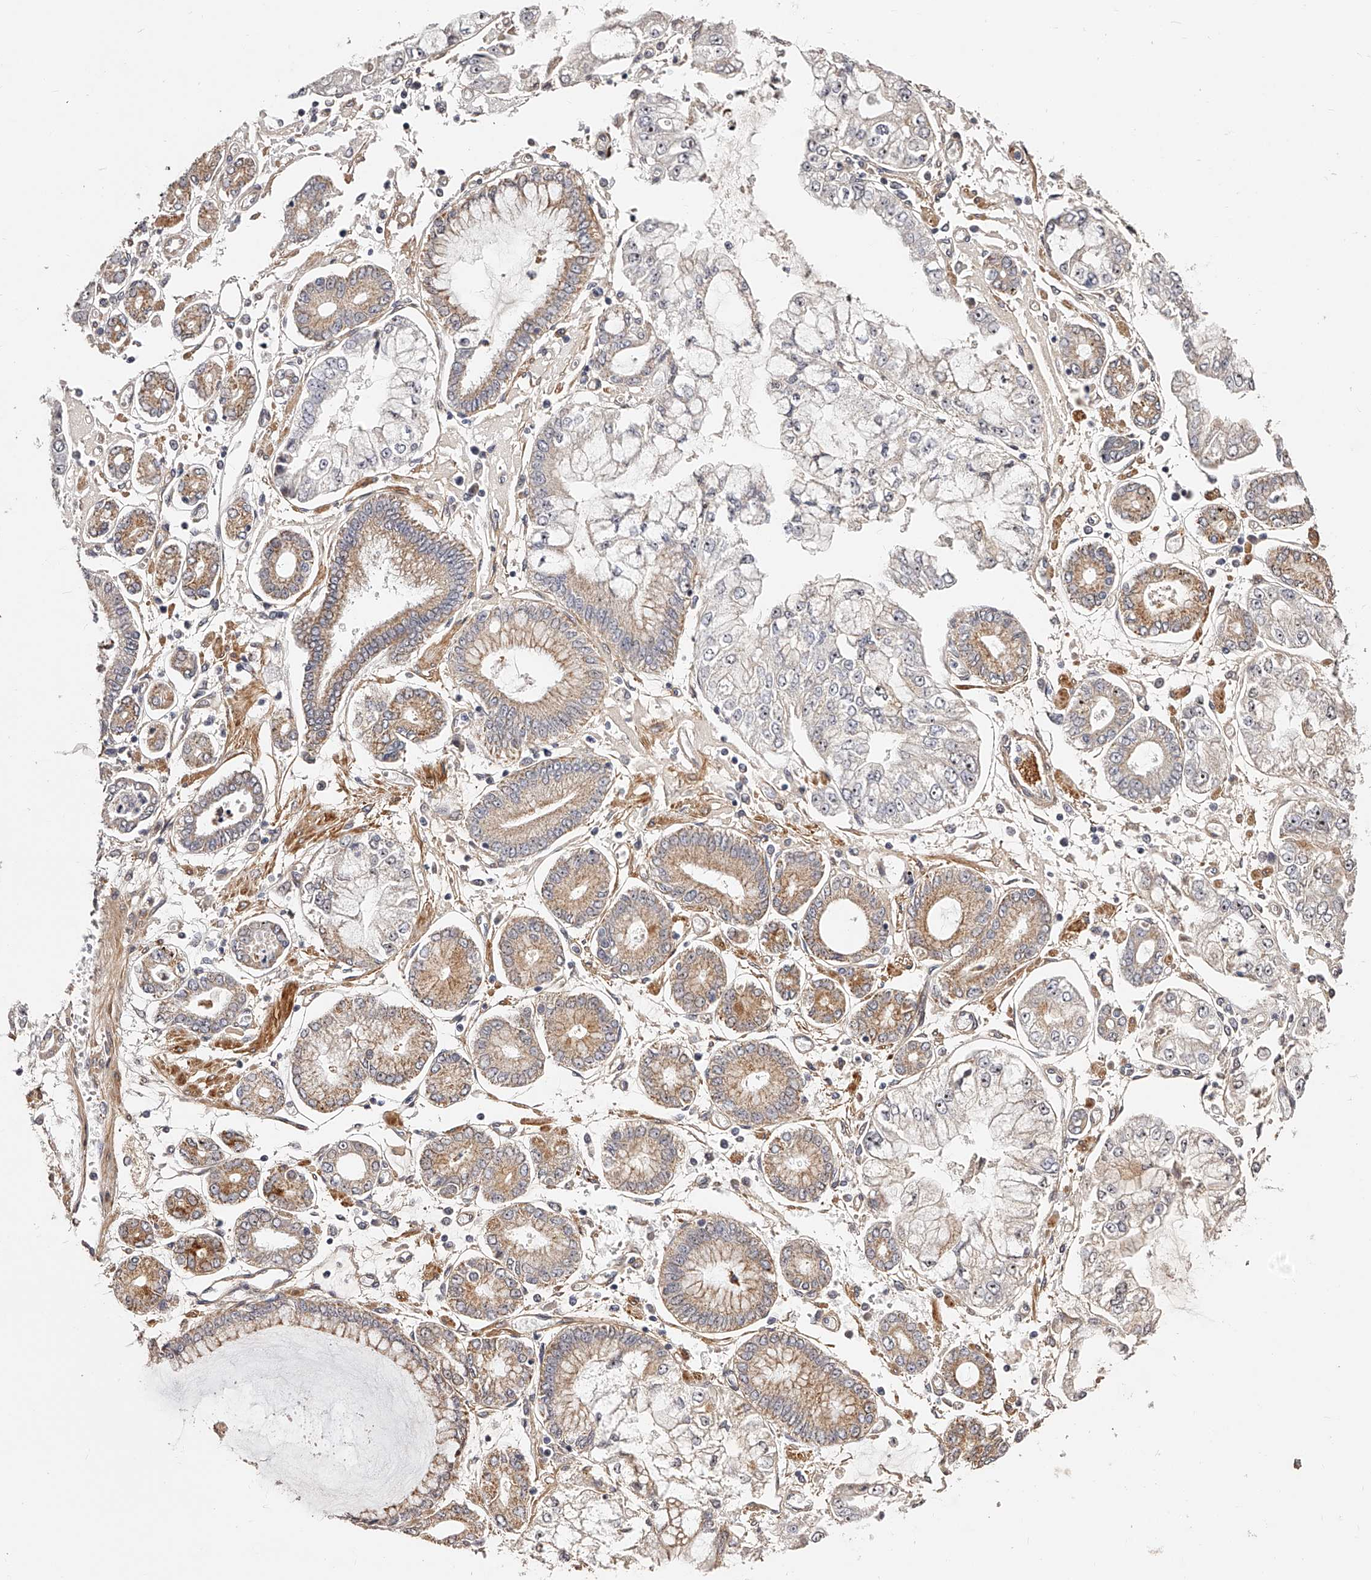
{"staining": {"intensity": "moderate", "quantity": "<25%", "location": "cytoplasmic/membranous"}, "tissue": "stomach cancer", "cell_type": "Tumor cells", "image_type": "cancer", "snomed": [{"axis": "morphology", "description": "Adenocarcinoma, NOS"}, {"axis": "topography", "description": "Stomach"}], "caption": "Stomach cancer stained with a protein marker reveals moderate staining in tumor cells.", "gene": "ZNF502", "patient": {"sex": "male", "age": 76}}